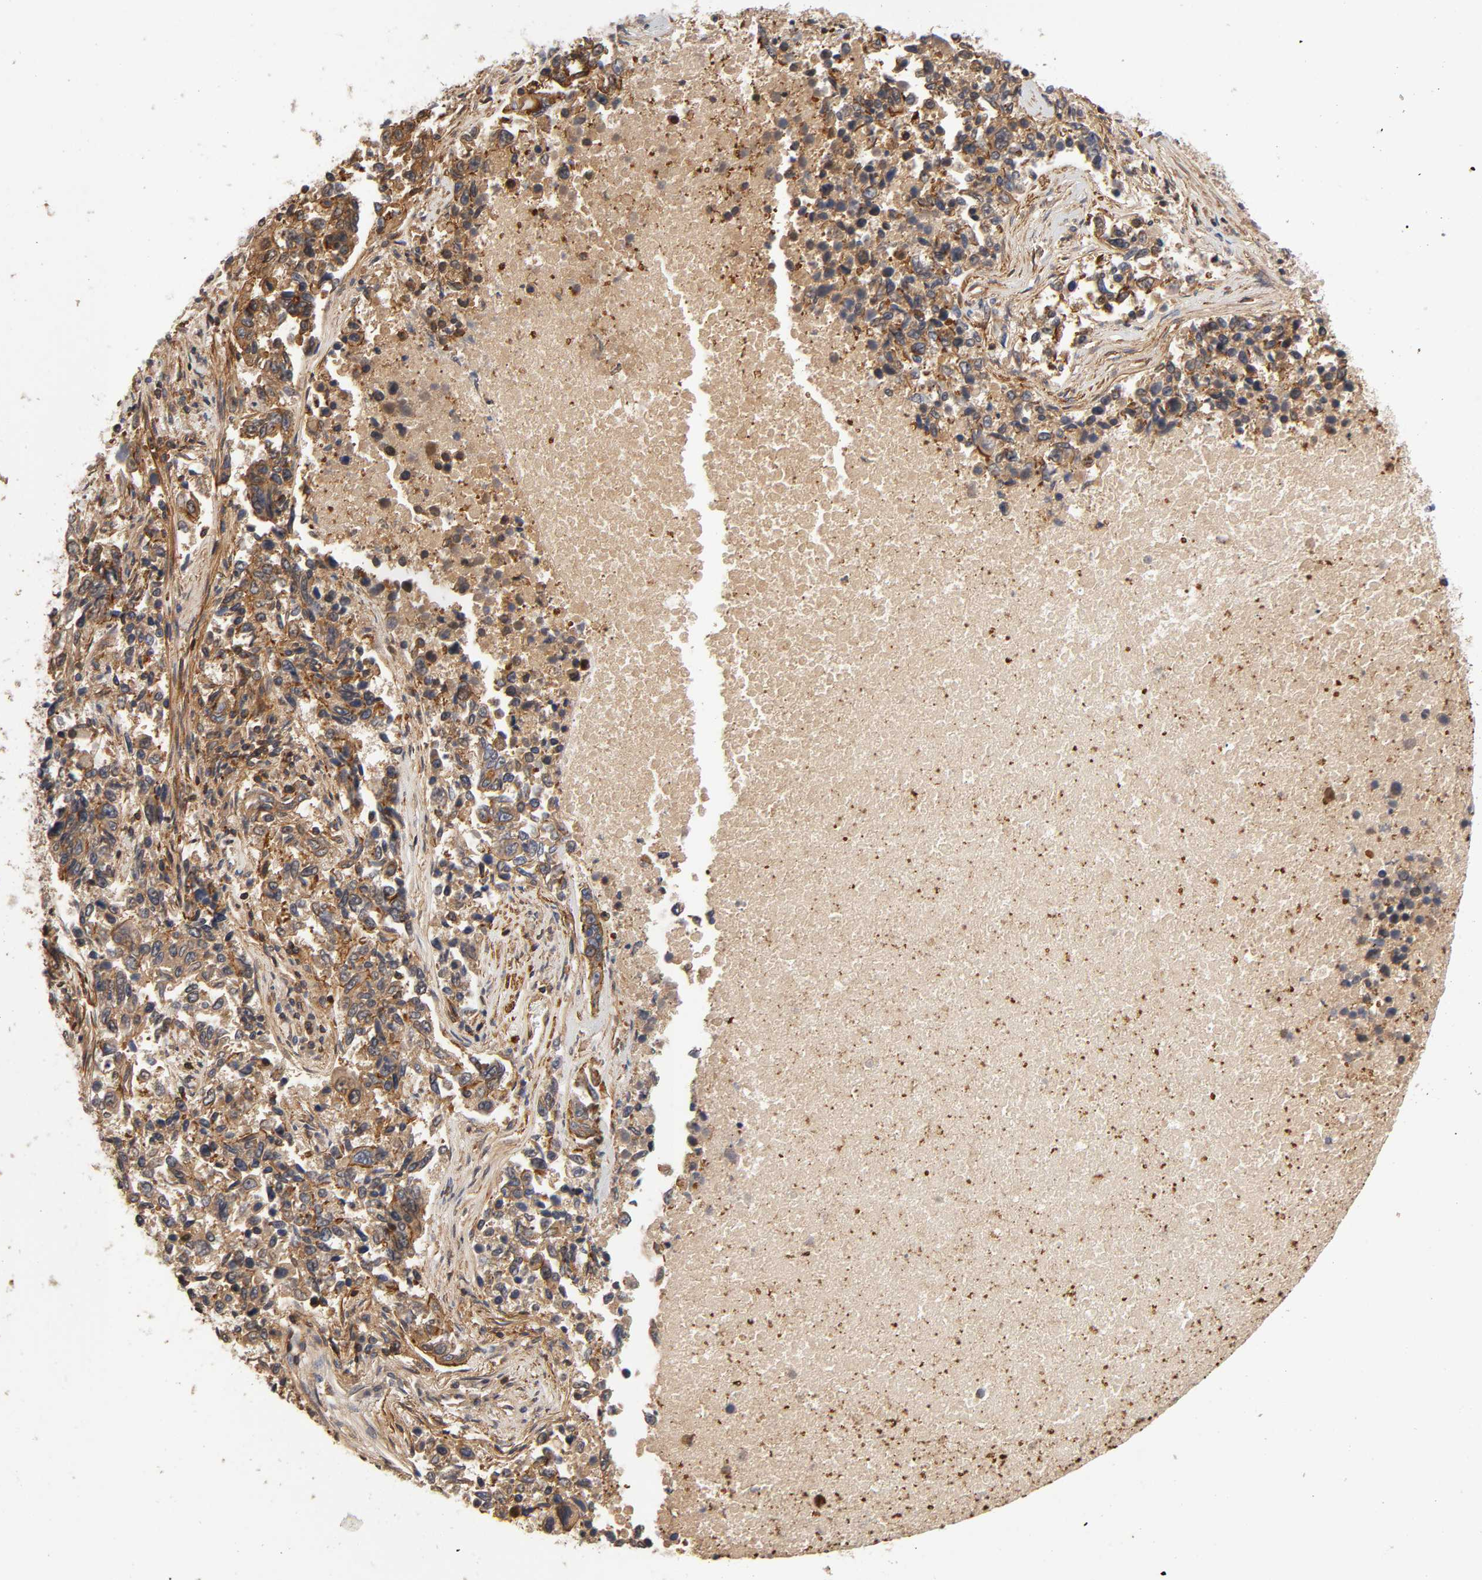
{"staining": {"intensity": "moderate", "quantity": "25%-75%", "location": "cytoplasmic/membranous"}, "tissue": "lung cancer", "cell_type": "Tumor cells", "image_type": "cancer", "snomed": [{"axis": "morphology", "description": "Adenocarcinoma, NOS"}, {"axis": "topography", "description": "Lung"}], "caption": "Immunohistochemistry (IHC) photomicrograph of neoplastic tissue: human lung adenocarcinoma stained using IHC exhibits medium levels of moderate protein expression localized specifically in the cytoplasmic/membranous of tumor cells, appearing as a cytoplasmic/membranous brown color.", "gene": "LAMTOR2", "patient": {"sex": "male", "age": 84}}